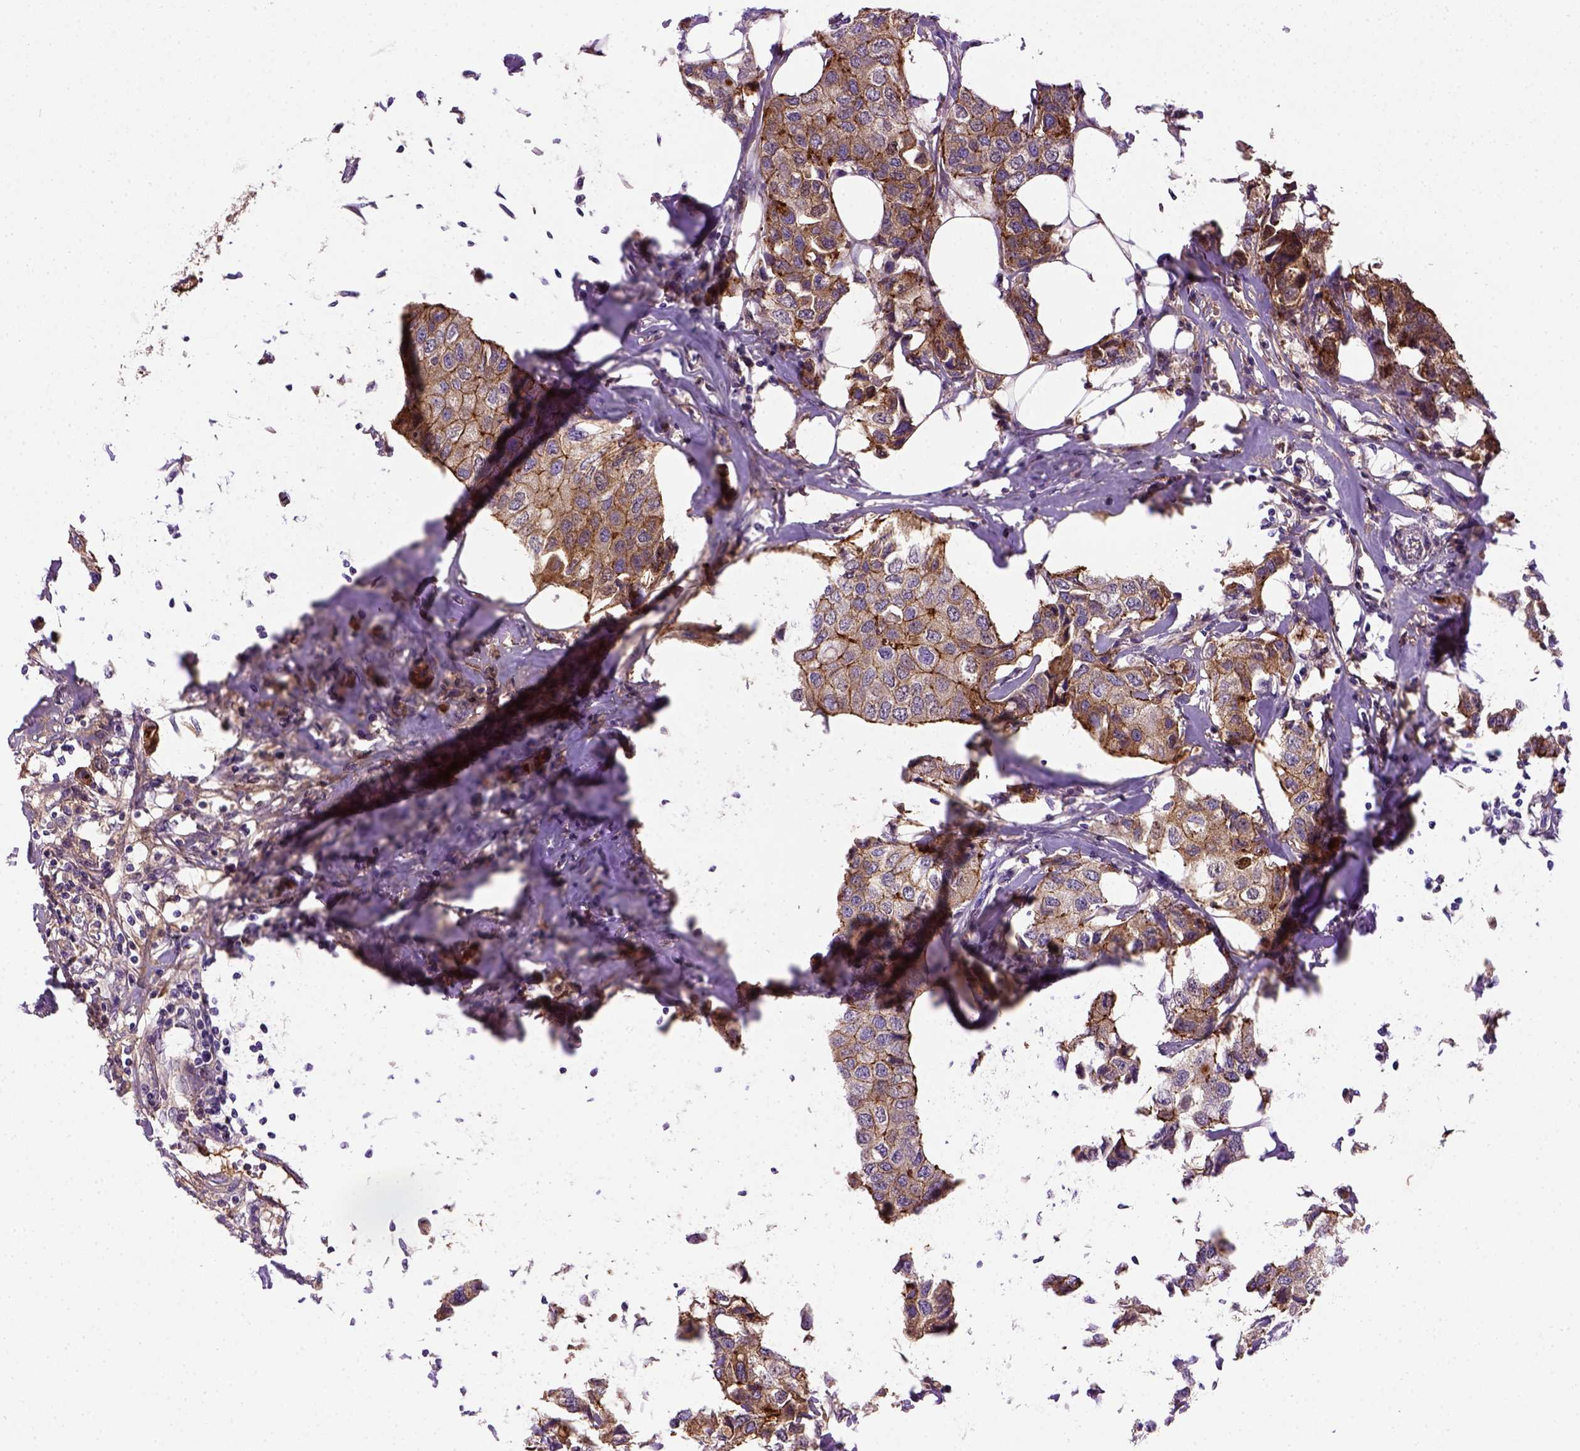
{"staining": {"intensity": "moderate", "quantity": ">75%", "location": "cytoplasmic/membranous"}, "tissue": "breast cancer", "cell_type": "Tumor cells", "image_type": "cancer", "snomed": [{"axis": "morphology", "description": "Duct carcinoma"}, {"axis": "topography", "description": "Breast"}], "caption": "Immunohistochemical staining of human breast invasive ductal carcinoma displays medium levels of moderate cytoplasmic/membranous expression in about >75% of tumor cells. (brown staining indicates protein expression, while blue staining denotes nuclei).", "gene": "CDH1", "patient": {"sex": "female", "age": 80}}